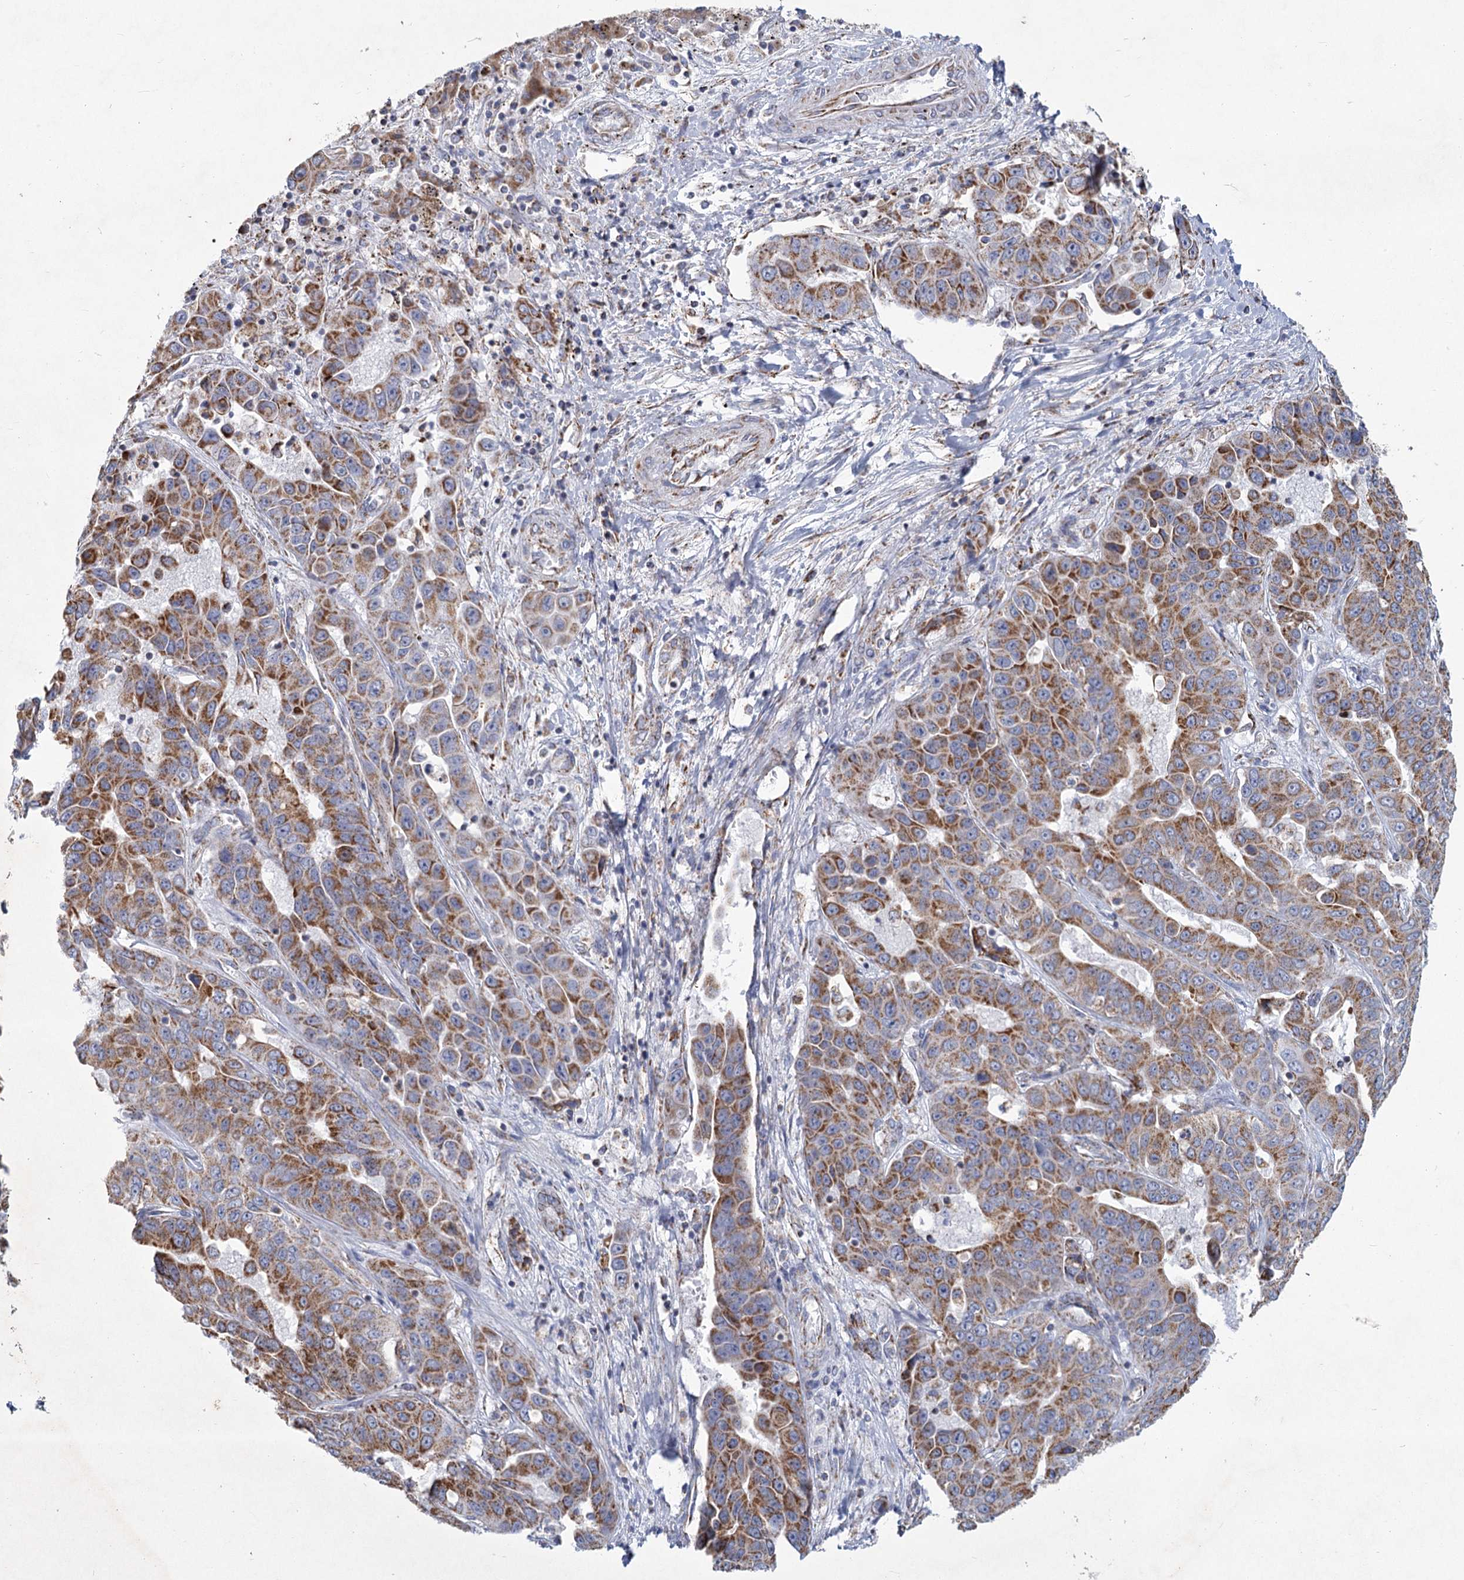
{"staining": {"intensity": "moderate", "quantity": ">75%", "location": "cytoplasmic/membranous"}, "tissue": "liver cancer", "cell_type": "Tumor cells", "image_type": "cancer", "snomed": [{"axis": "morphology", "description": "Cholangiocarcinoma"}, {"axis": "topography", "description": "Liver"}], "caption": "Human liver cancer (cholangiocarcinoma) stained with a protein marker shows moderate staining in tumor cells.", "gene": "NDUFC2", "patient": {"sex": "female", "age": 52}}